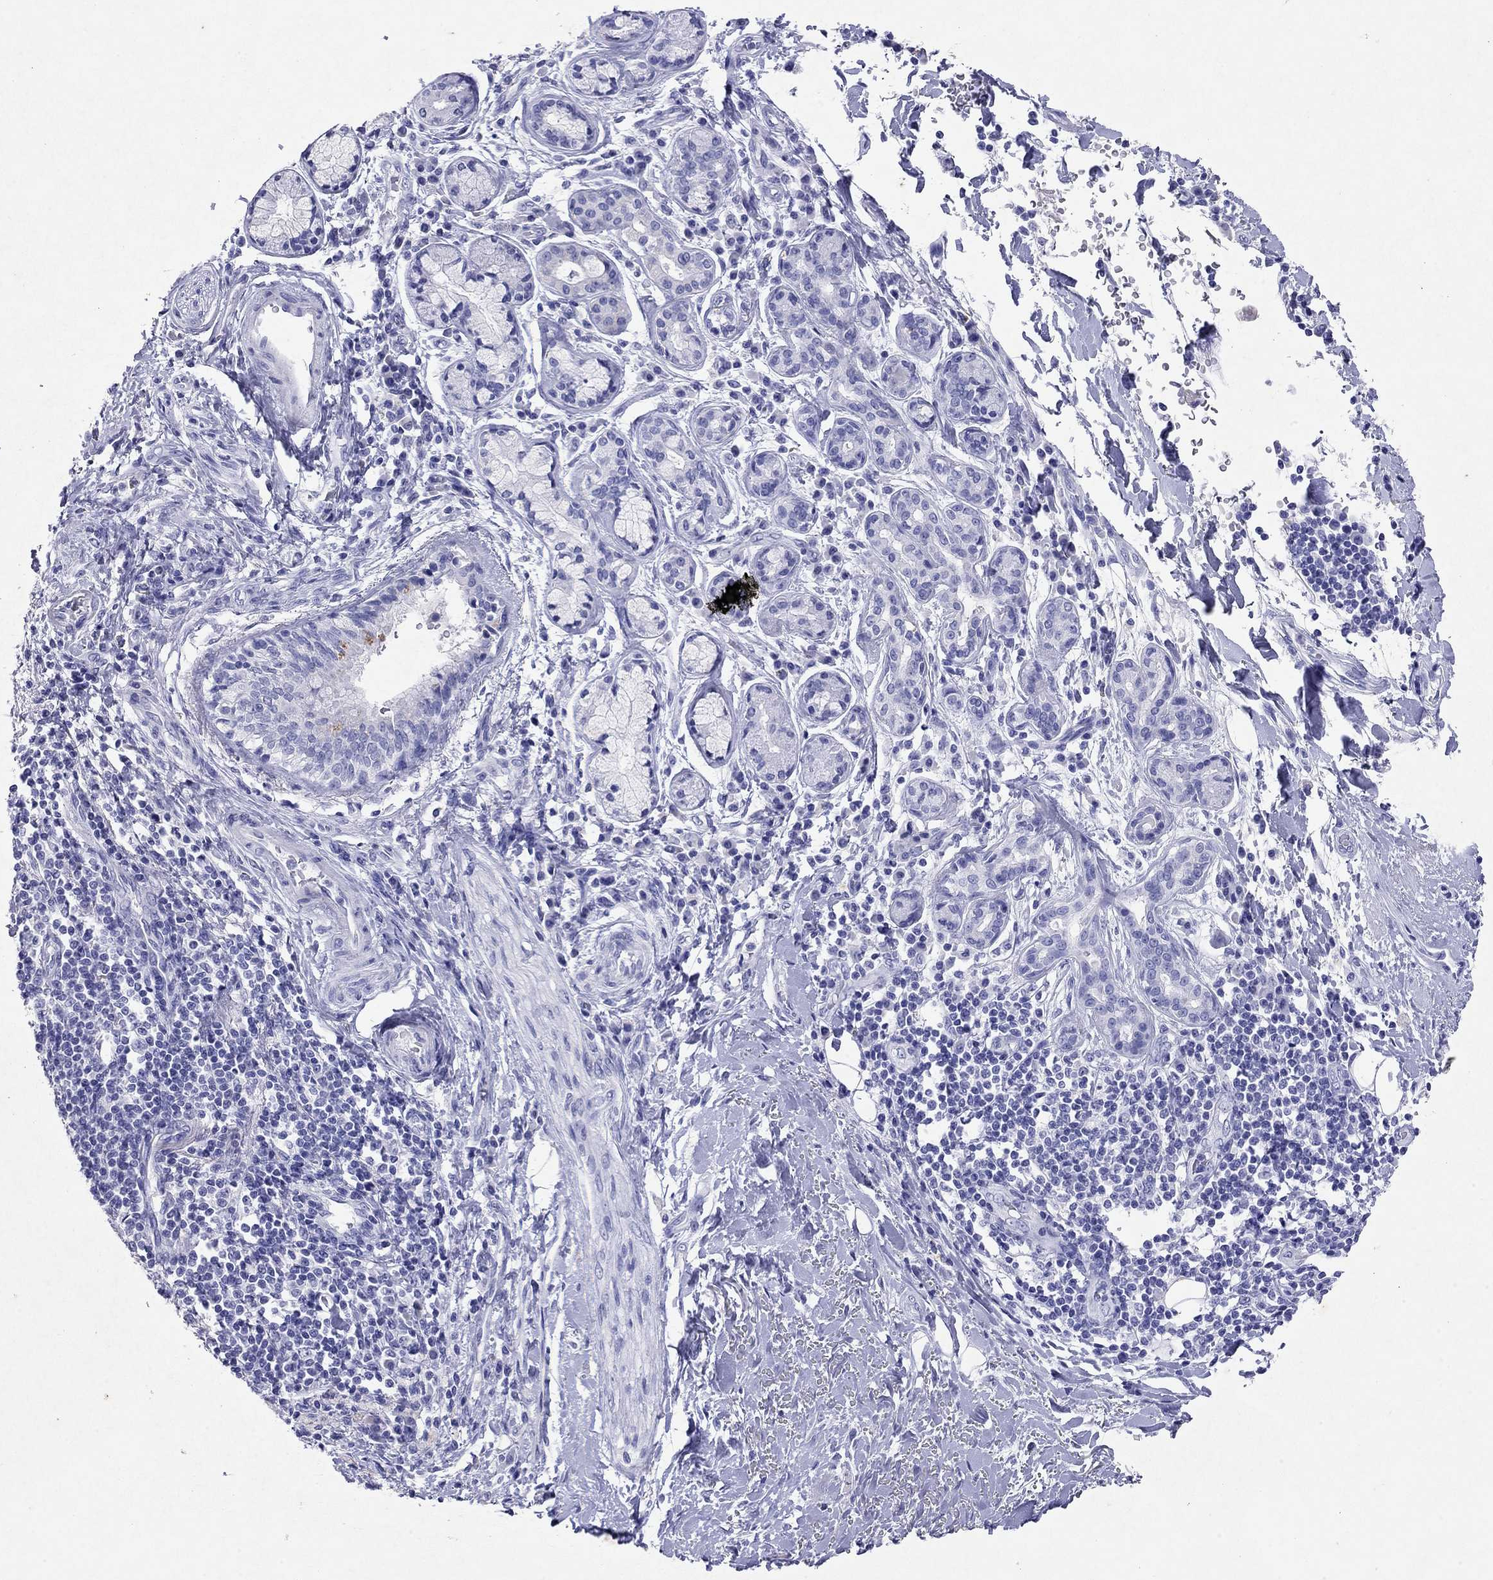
{"staining": {"intensity": "negative", "quantity": "none", "location": "none"}, "tissue": "bronchus", "cell_type": "Respiratory epithelial cells", "image_type": "normal", "snomed": [{"axis": "morphology", "description": "Normal tissue, NOS"}, {"axis": "morphology", "description": "Squamous cell carcinoma, NOS"}, {"axis": "topography", "description": "Bronchus"}, {"axis": "topography", "description": "Lung"}], "caption": "Immunohistochemistry histopathology image of benign bronchus: bronchus stained with DAB (3,3'-diaminobenzidine) shows no significant protein expression in respiratory epithelial cells. (Stains: DAB (3,3'-diaminobenzidine) IHC with hematoxylin counter stain, Microscopy: brightfield microscopy at high magnification).", "gene": "ARMC12", "patient": {"sex": "male", "age": 69}}